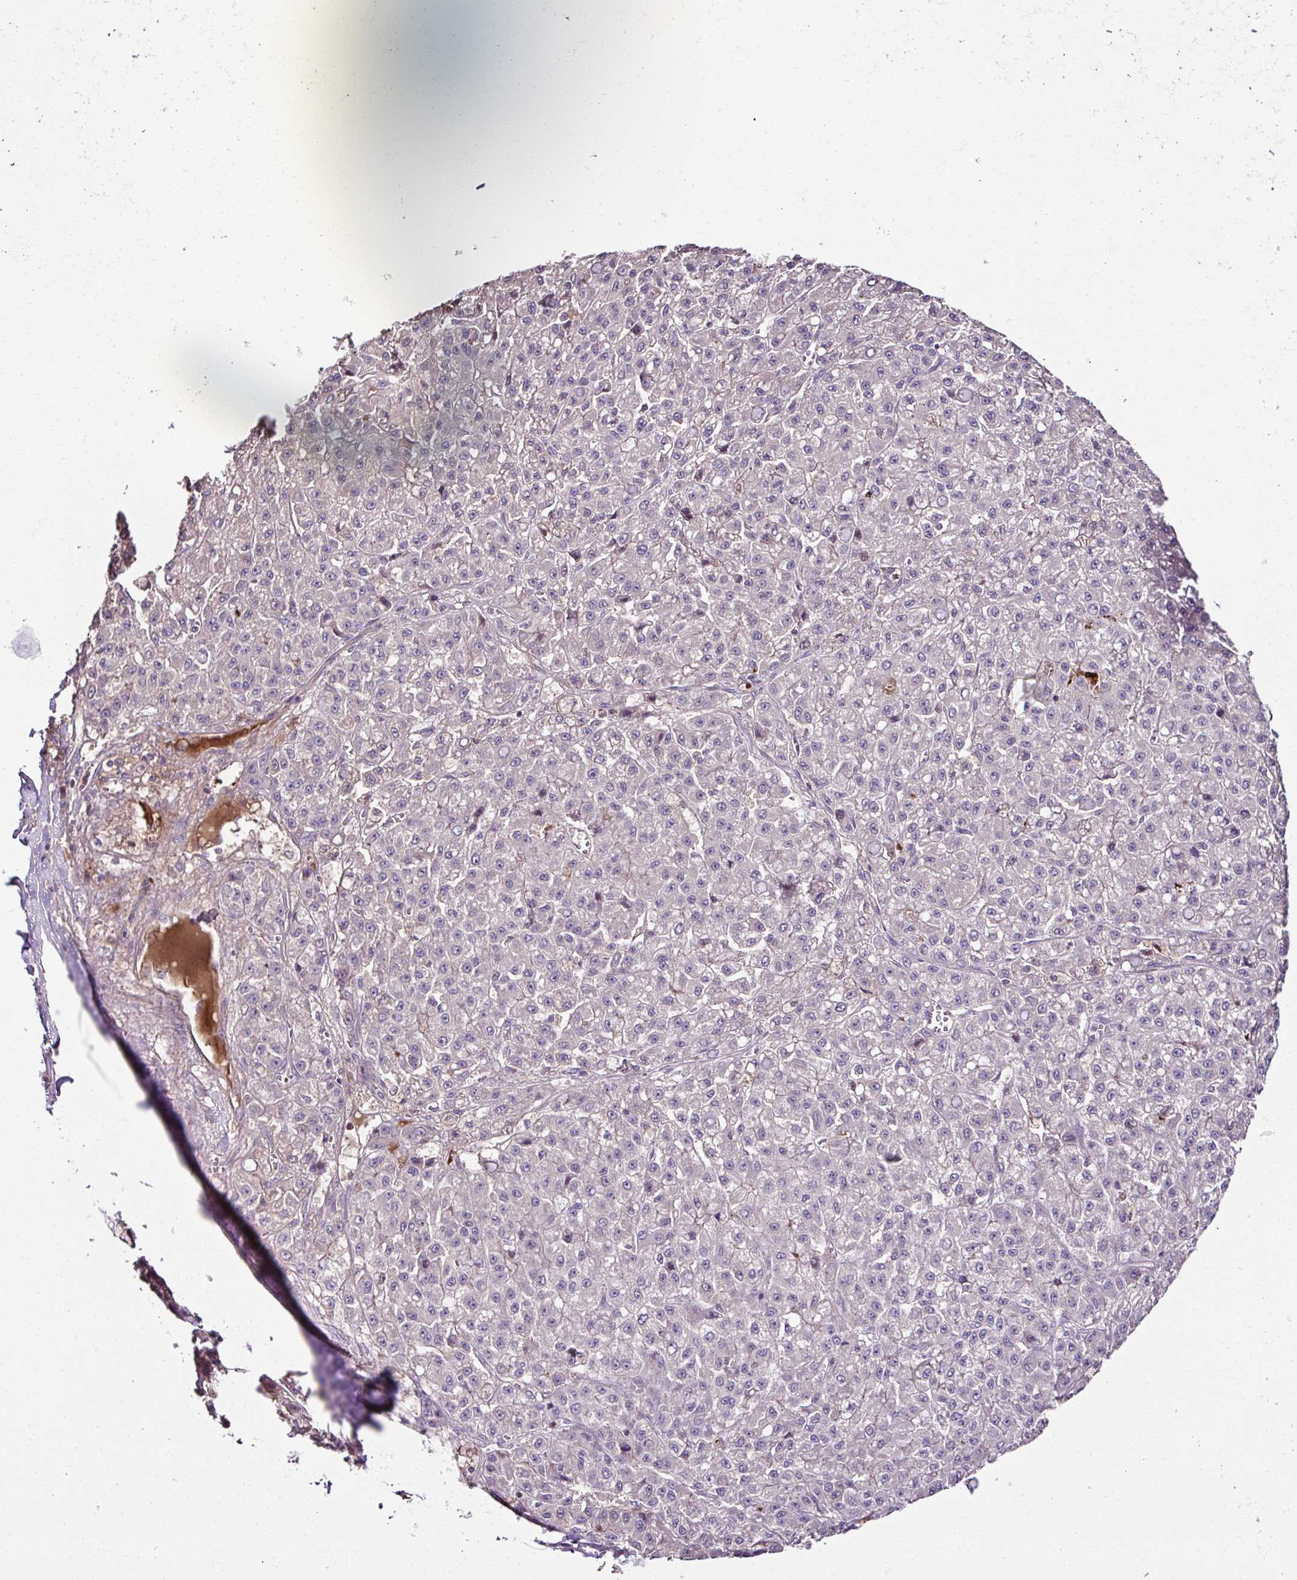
{"staining": {"intensity": "negative", "quantity": "none", "location": "none"}, "tissue": "liver cancer", "cell_type": "Tumor cells", "image_type": "cancer", "snomed": [{"axis": "morphology", "description": "Carcinoma, Hepatocellular, NOS"}, {"axis": "topography", "description": "Liver"}], "caption": "High power microscopy photomicrograph of an IHC image of liver cancer (hepatocellular carcinoma), revealing no significant expression in tumor cells.", "gene": "CCDC85C", "patient": {"sex": "male", "age": 70}}